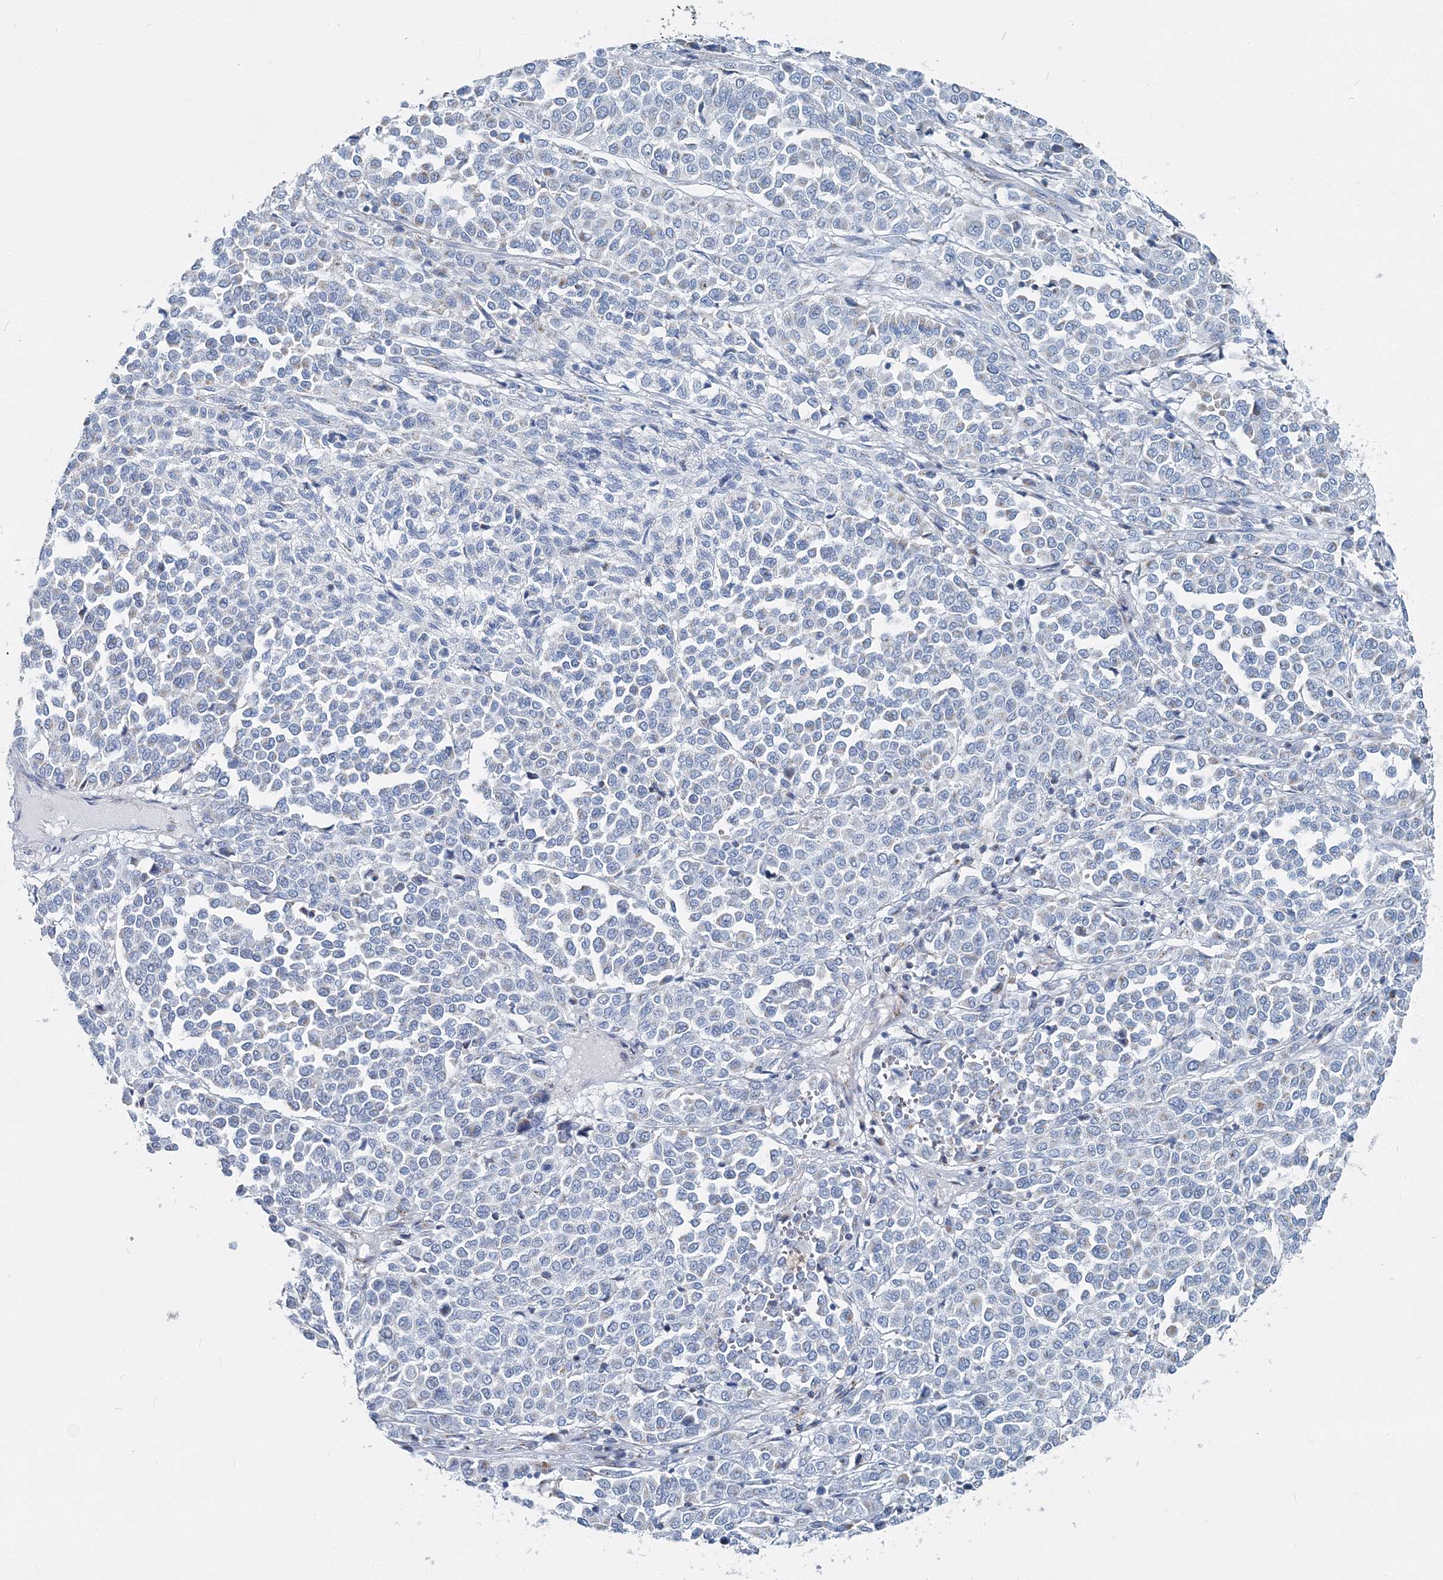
{"staining": {"intensity": "negative", "quantity": "none", "location": "none"}, "tissue": "melanoma", "cell_type": "Tumor cells", "image_type": "cancer", "snomed": [{"axis": "morphology", "description": "Malignant melanoma, Metastatic site"}, {"axis": "topography", "description": "Pancreas"}], "caption": "DAB (3,3'-diaminobenzidine) immunohistochemical staining of human melanoma exhibits no significant staining in tumor cells.", "gene": "GABARAPL2", "patient": {"sex": "female", "age": 30}}